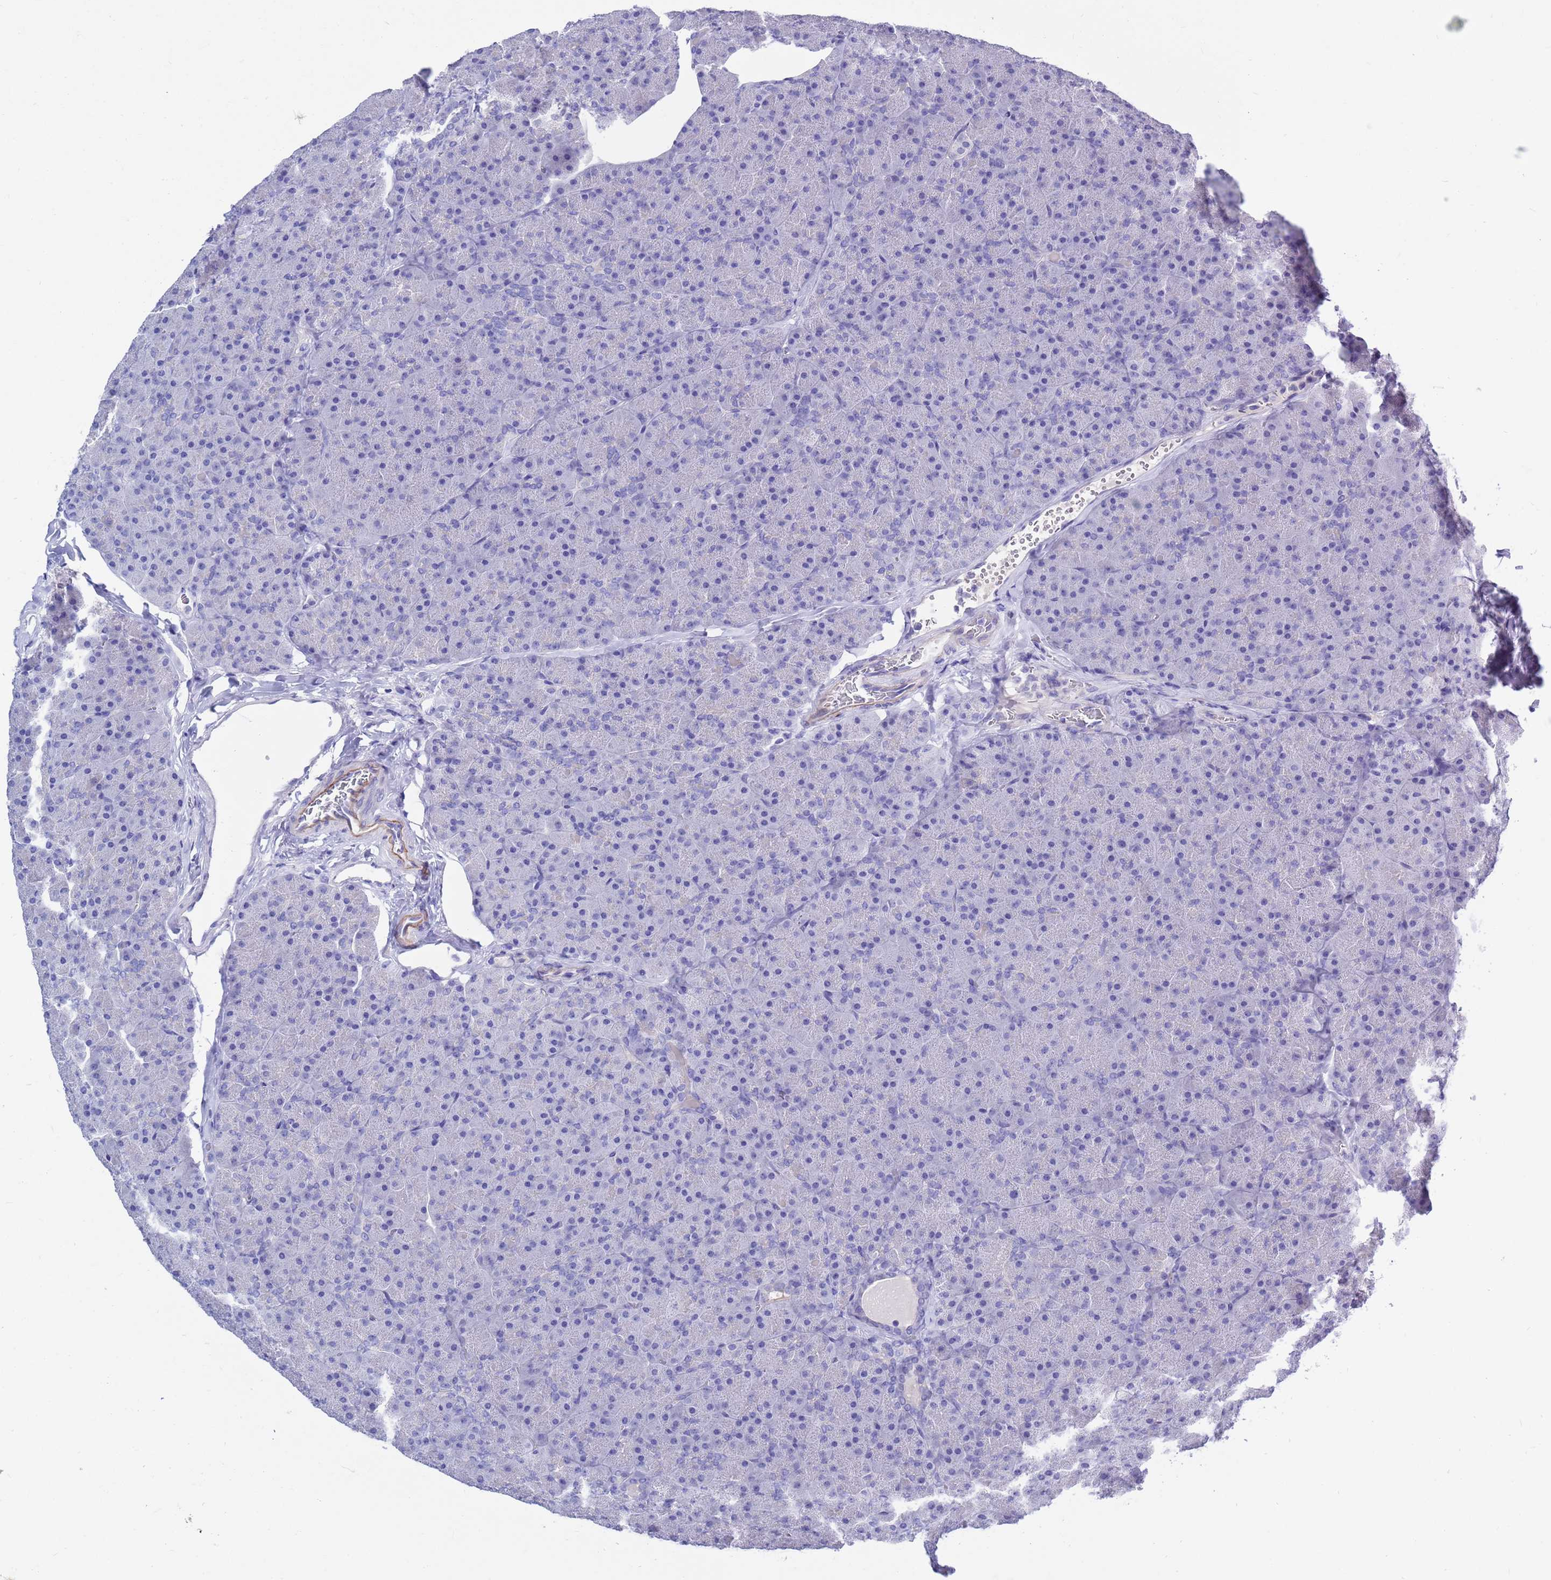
{"staining": {"intensity": "negative", "quantity": "none", "location": "none"}, "tissue": "pancreas", "cell_type": "Exocrine glandular cells", "image_type": "normal", "snomed": [{"axis": "morphology", "description": "Normal tissue, NOS"}, {"axis": "topography", "description": "Pancreas"}], "caption": "Exocrine glandular cells show no significant protein positivity in benign pancreas.", "gene": "MTMR2", "patient": {"sex": "male", "age": 36}}